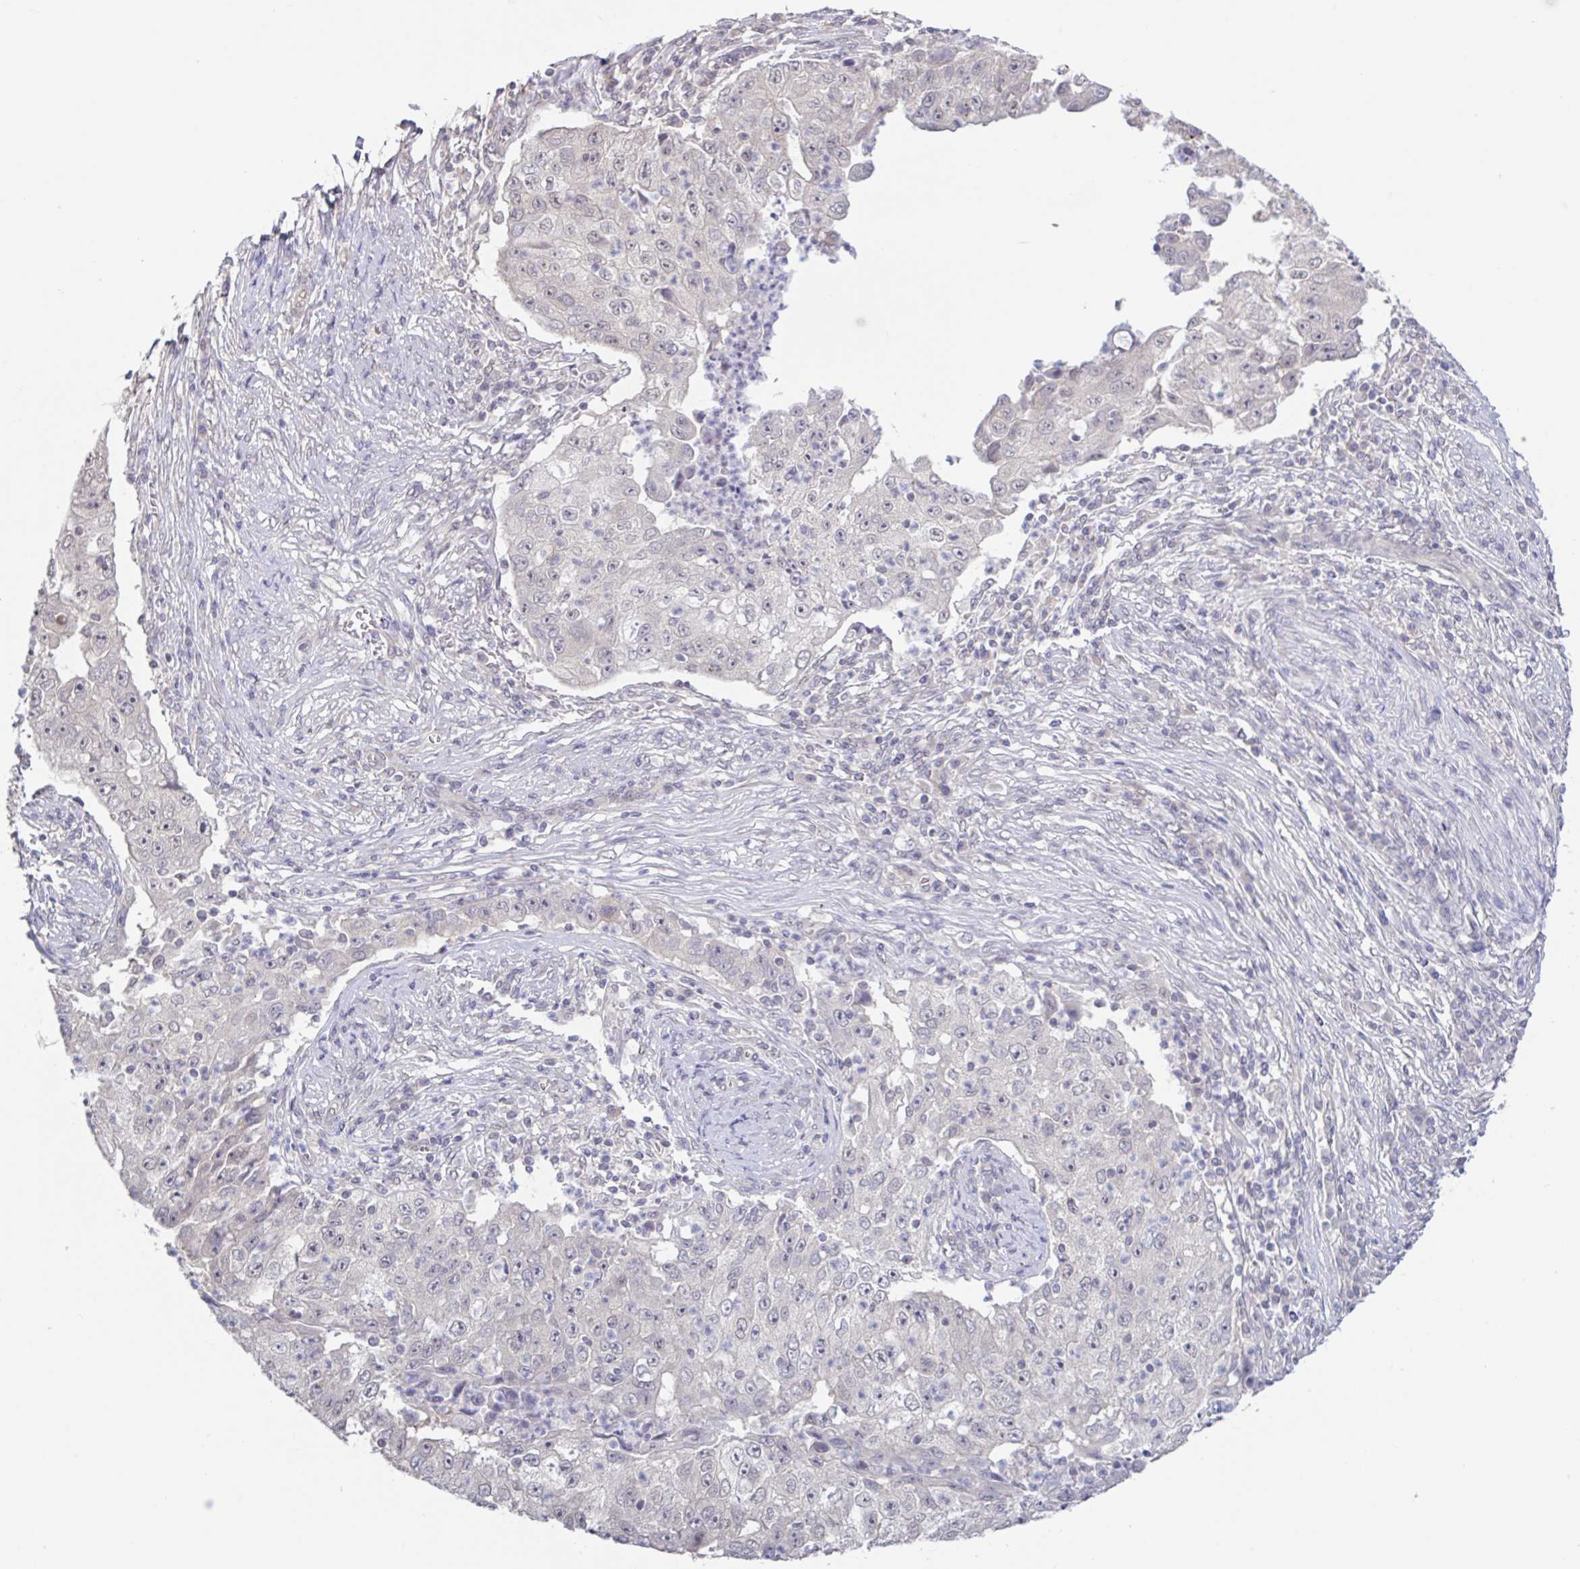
{"staining": {"intensity": "negative", "quantity": "none", "location": "none"}, "tissue": "lung cancer", "cell_type": "Tumor cells", "image_type": "cancer", "snomed": [{"axis": "morphology", "description": "Squamous cell carcinoma, NOS"}, {"axis": "topography", "description": "Lung"}], "caption": "This image is of squamous cell carcinoma (lung) stained with immunohistochemistry to label a protein in brown with the nuclei are counter-stained blue. There is no expression in tumor cells.", "gene": "HYPK", "patient": {"sex": "male", "age": 64}}